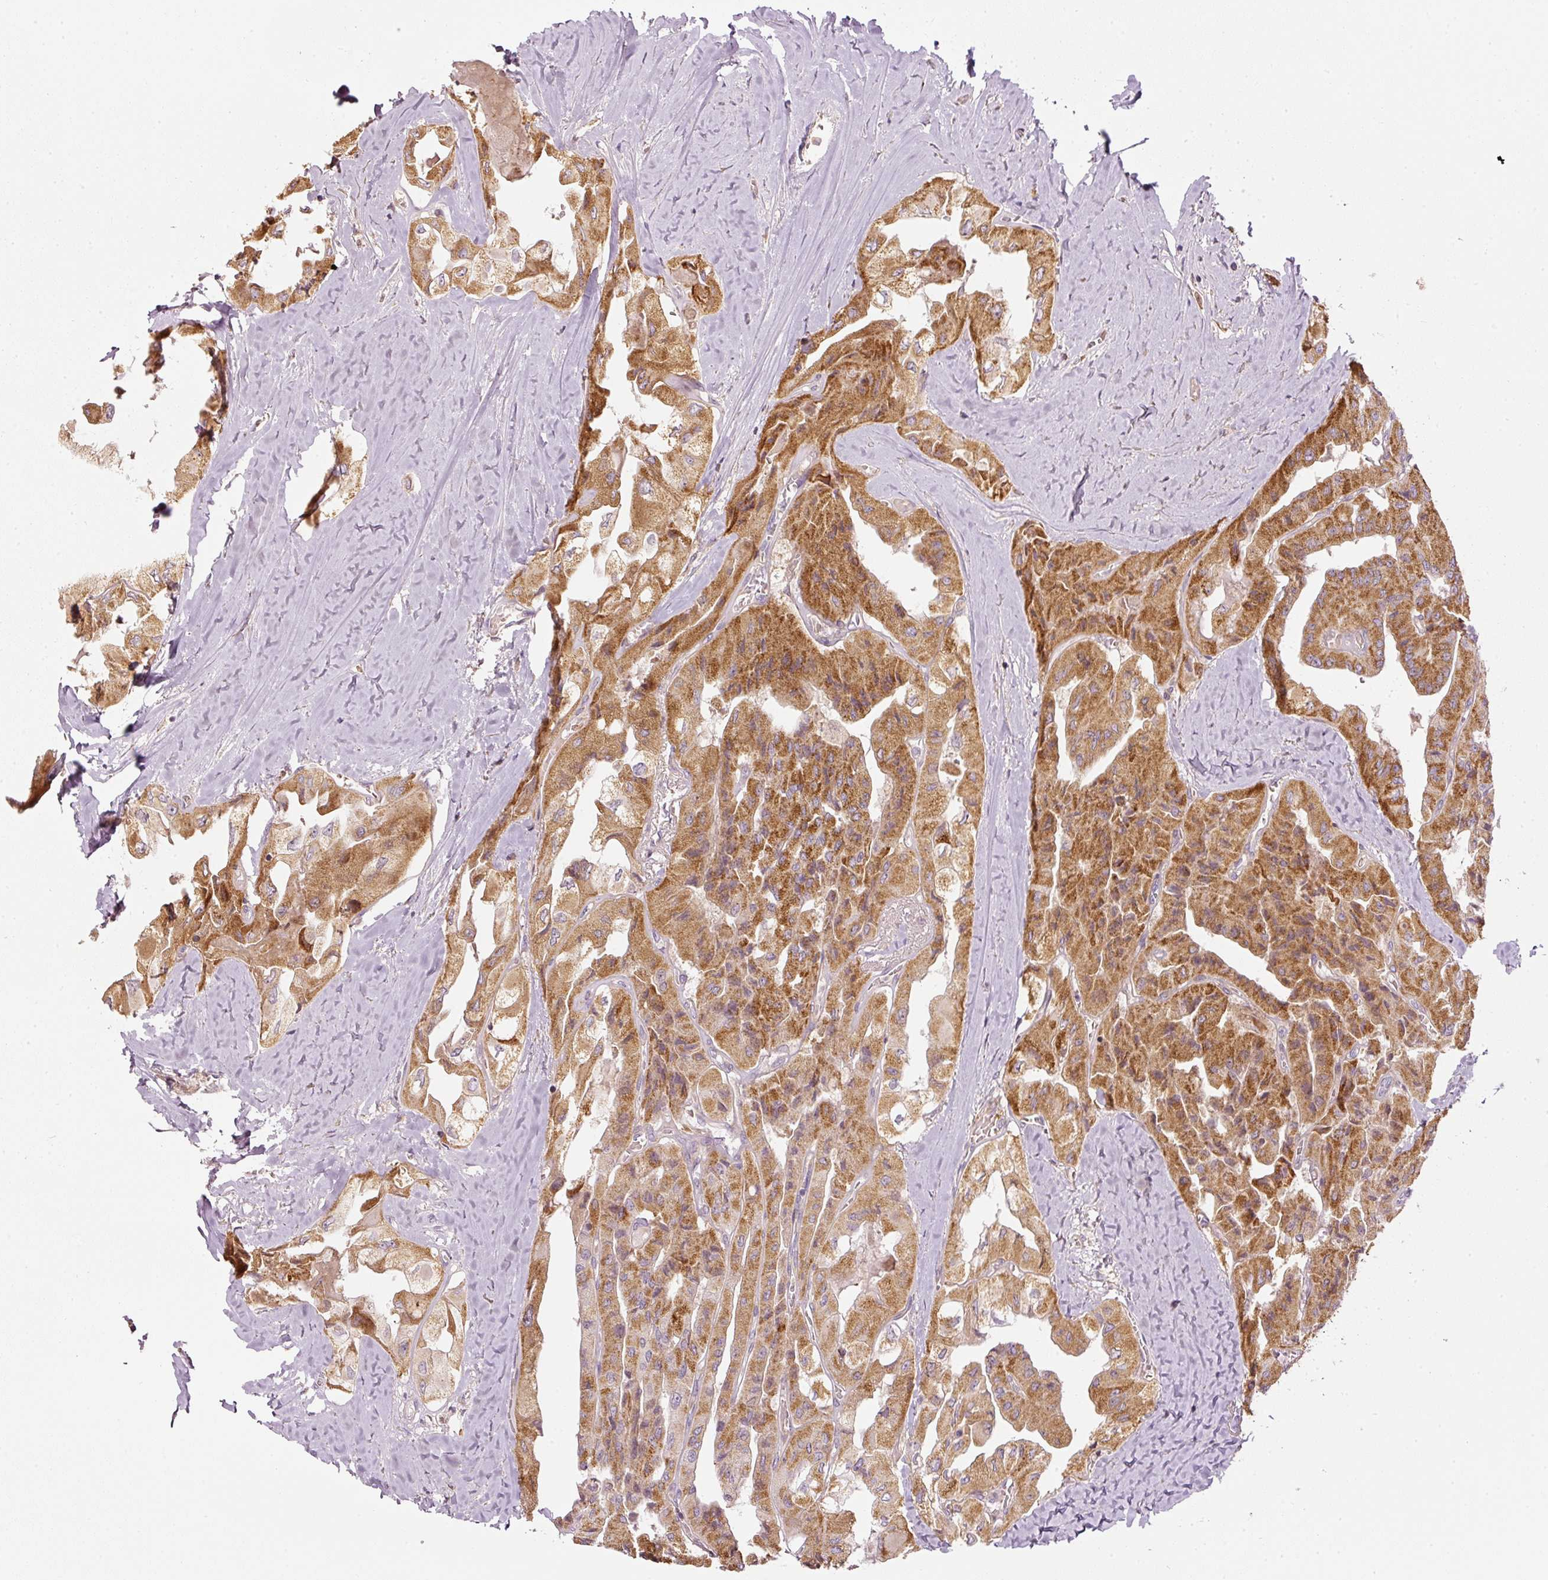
{"staining": {"intensity": "moderate", "quantity": ">75%", "location": "cytoplasmic/membranous"}, "tissue": "thyroid cancer", "cell_type": "Tumor cells", "image_type": "cancer", "snomed": [{"axis": "morphology", "description": "Normal tissue, NOS"}, {"axis": "morphology", "description": "Papillary adenocarcinoma, NOS"}, {"axis": "topography", "description": "Thyroid gland"}], "caption": "A medium amount of moderate cytoplasmic/membranous expression is seen in approximately >75% of tumor cells in papillary adenocarcinoma (thyroid) tissue.", "gene": "SERPING1", "patient": {"sex": "female", "age": 59}}